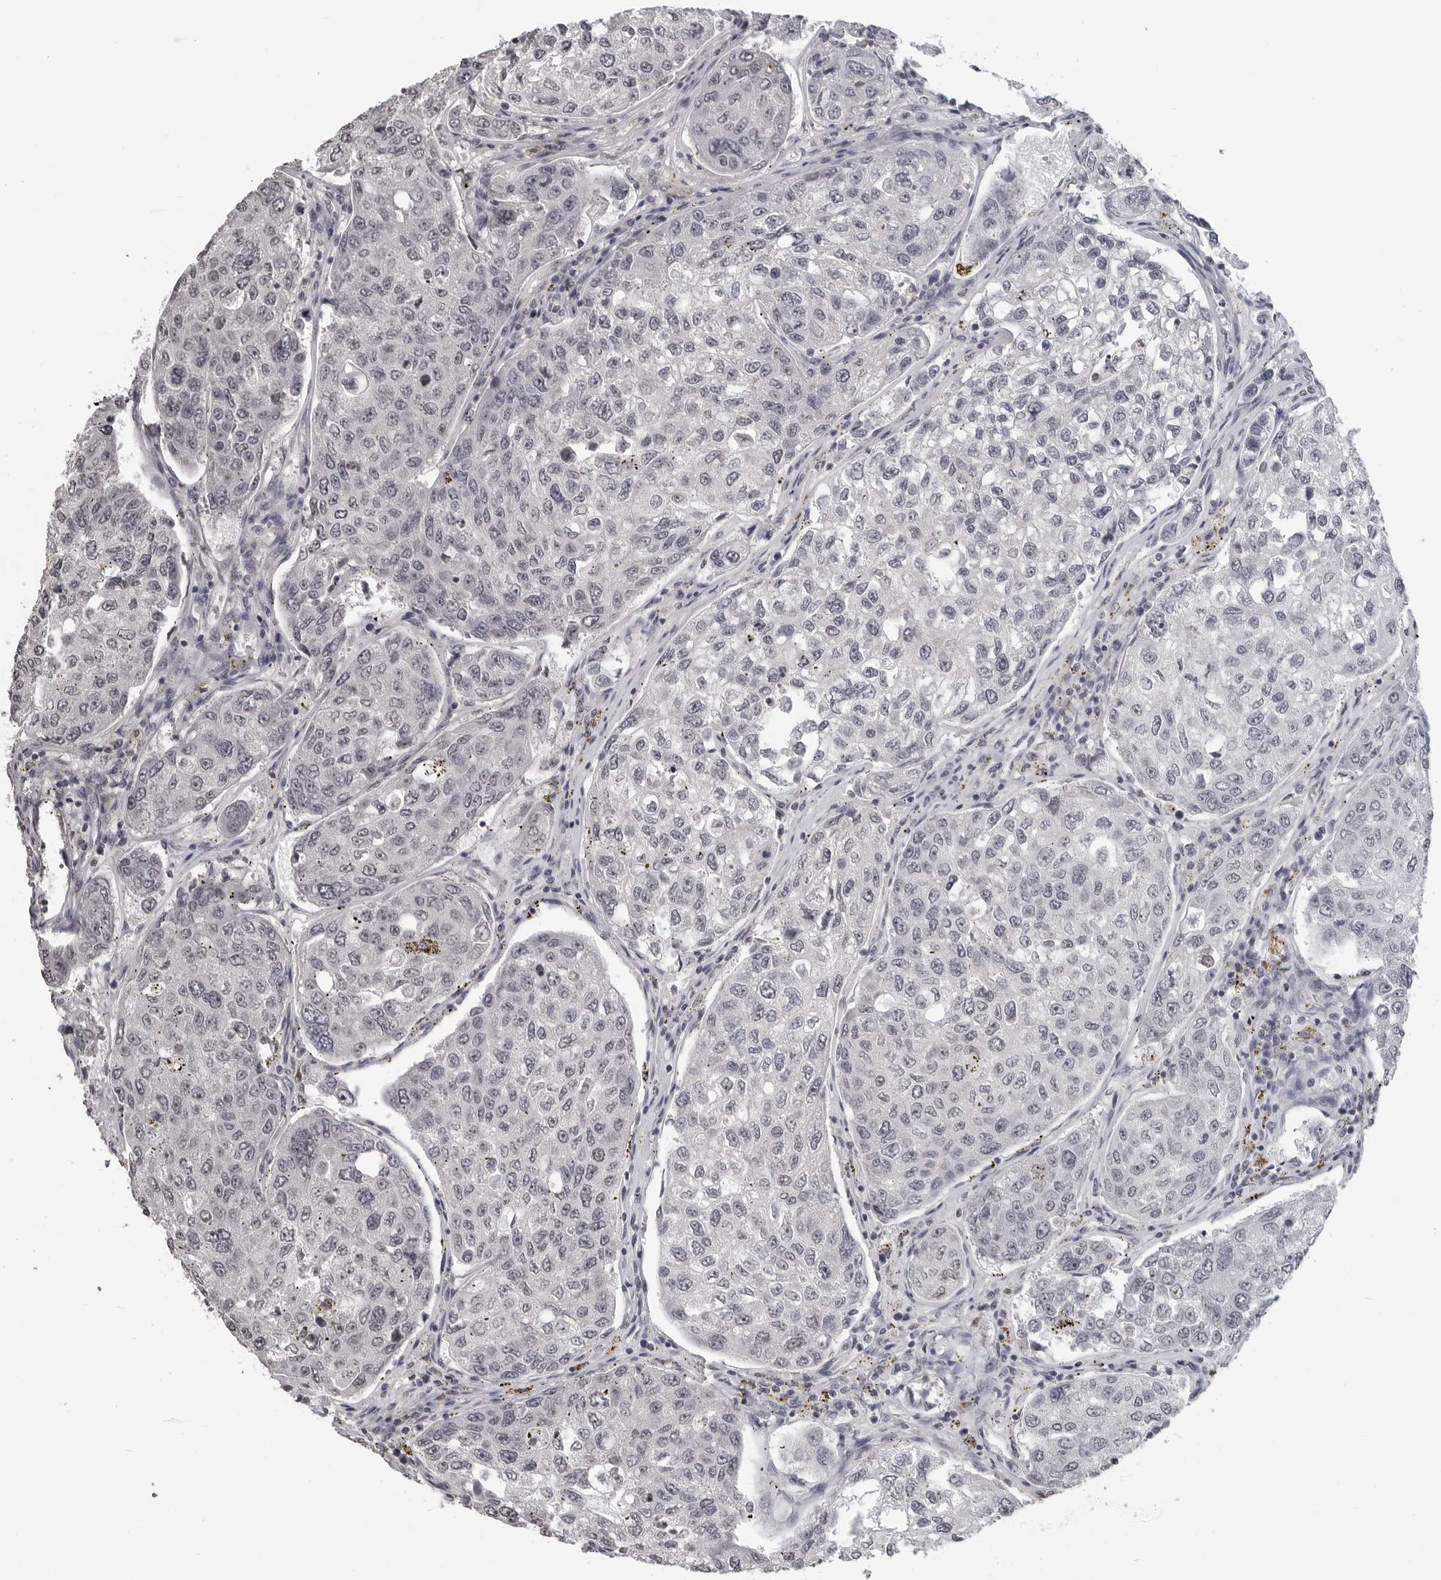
{"staining": {"intensity": "negative", "quantity": "none", "location": "none"}, "tissue": "urothelial cancer", "cell_type": "Tumor cells", "image_type": "cancer", "snomed": [{"axis": "morphology", "description": "Urothelial carcinoma, High grade"}, {"axis": "topography", "description": "Lymph node"}, {"axis": "topography", "description": "Urinary bladder"}], "caption": "Immunohistochemical staining of human urothelial carcinoma (high-grade) shows no significant positivity in tumor cells.", "gene": "DDX54", "patient": {"sex": "male", "age": 51}}